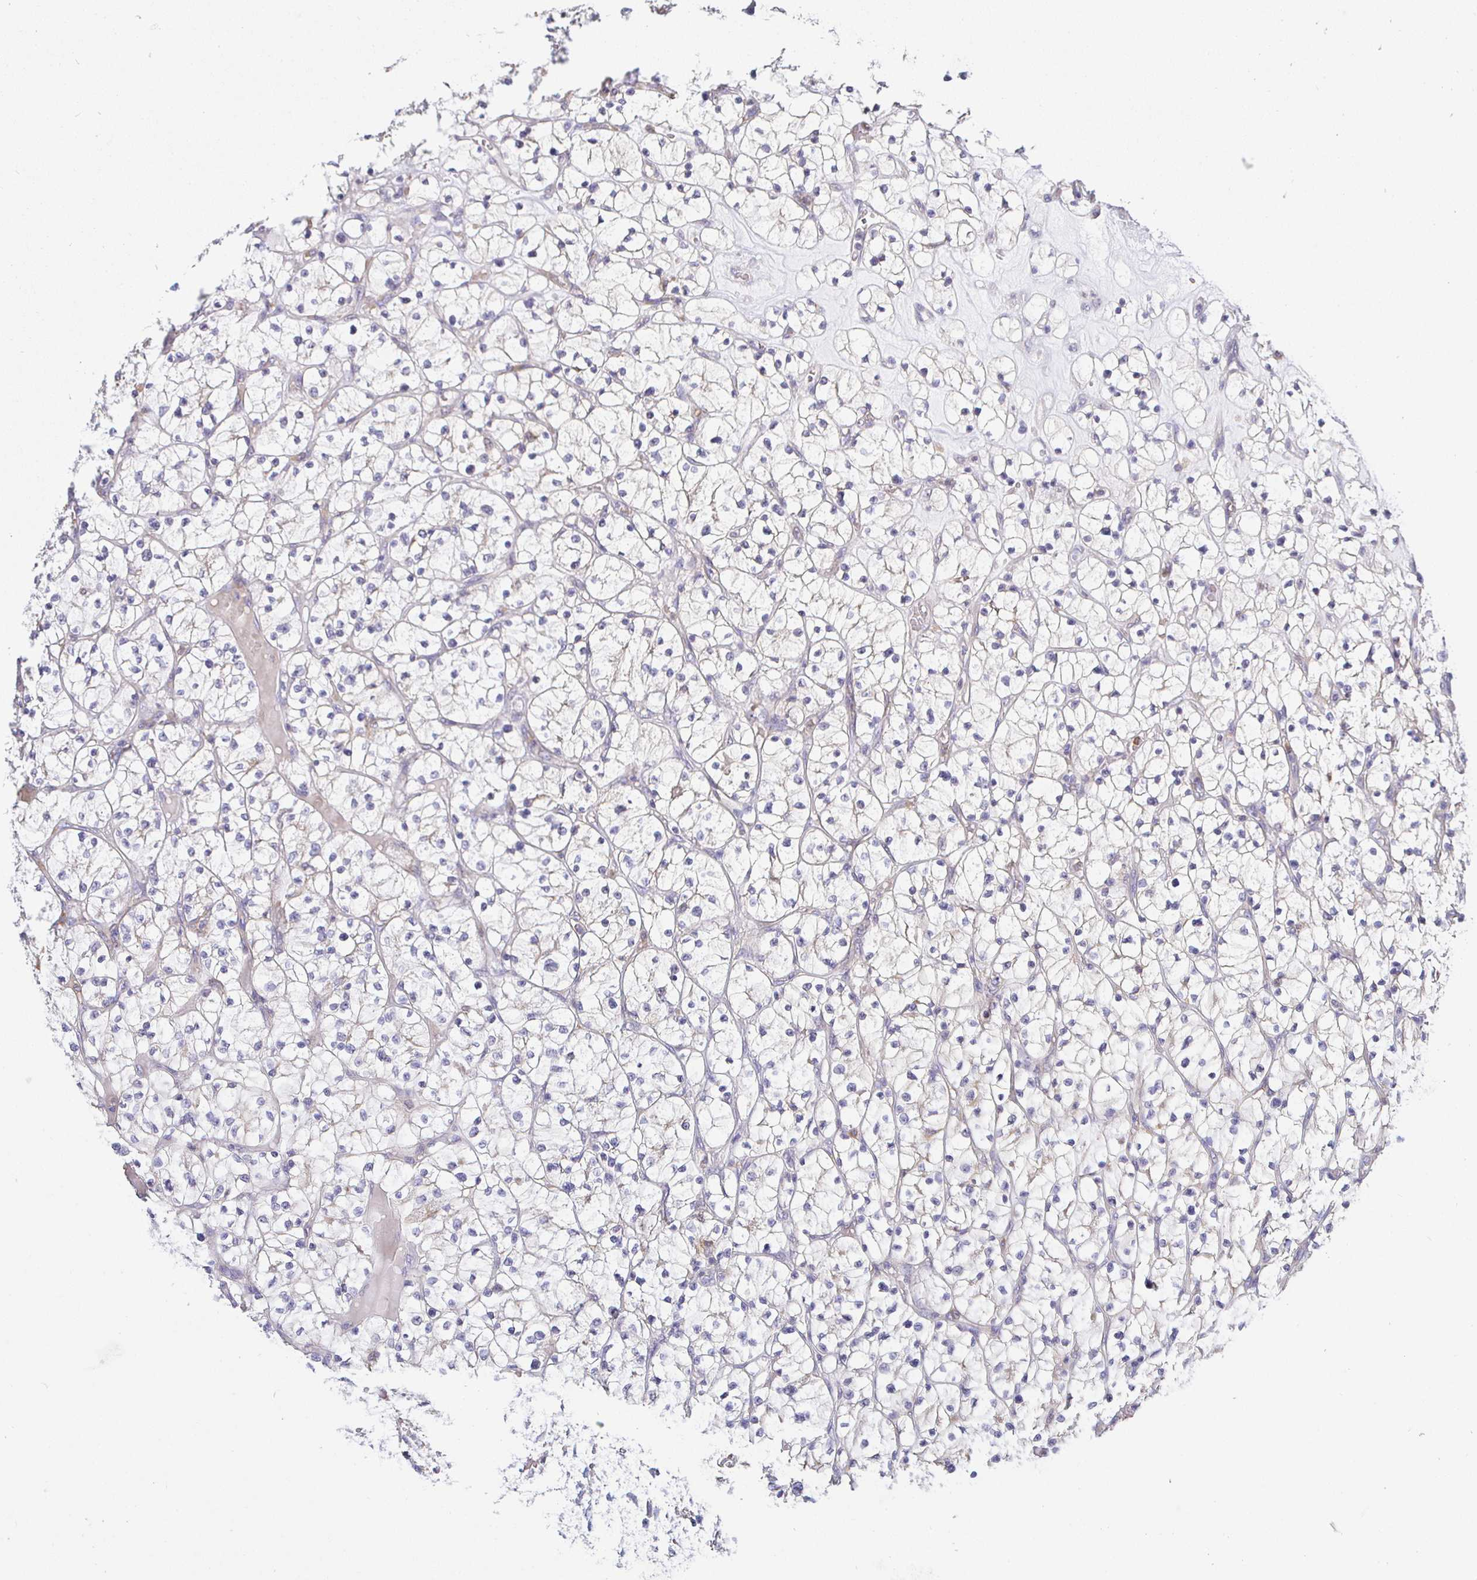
{"staining": {"intensity": "negative", "quantity": "none", "location": "none"}, "tissue": "renal cancer", "cell_type": "Tumor cells", "image_type": "cancer", "snomed": [{"axis": "morphology", "description": "Adenocarcinoma, NOS"}, {"axis": "topography", "description": "Kidney"}], "caption": "There is no significant positivity in tumor cells of renal adenocarcinoma.", "gene": "SIRPA", "patient": {"sex": "female", "age": 64}}